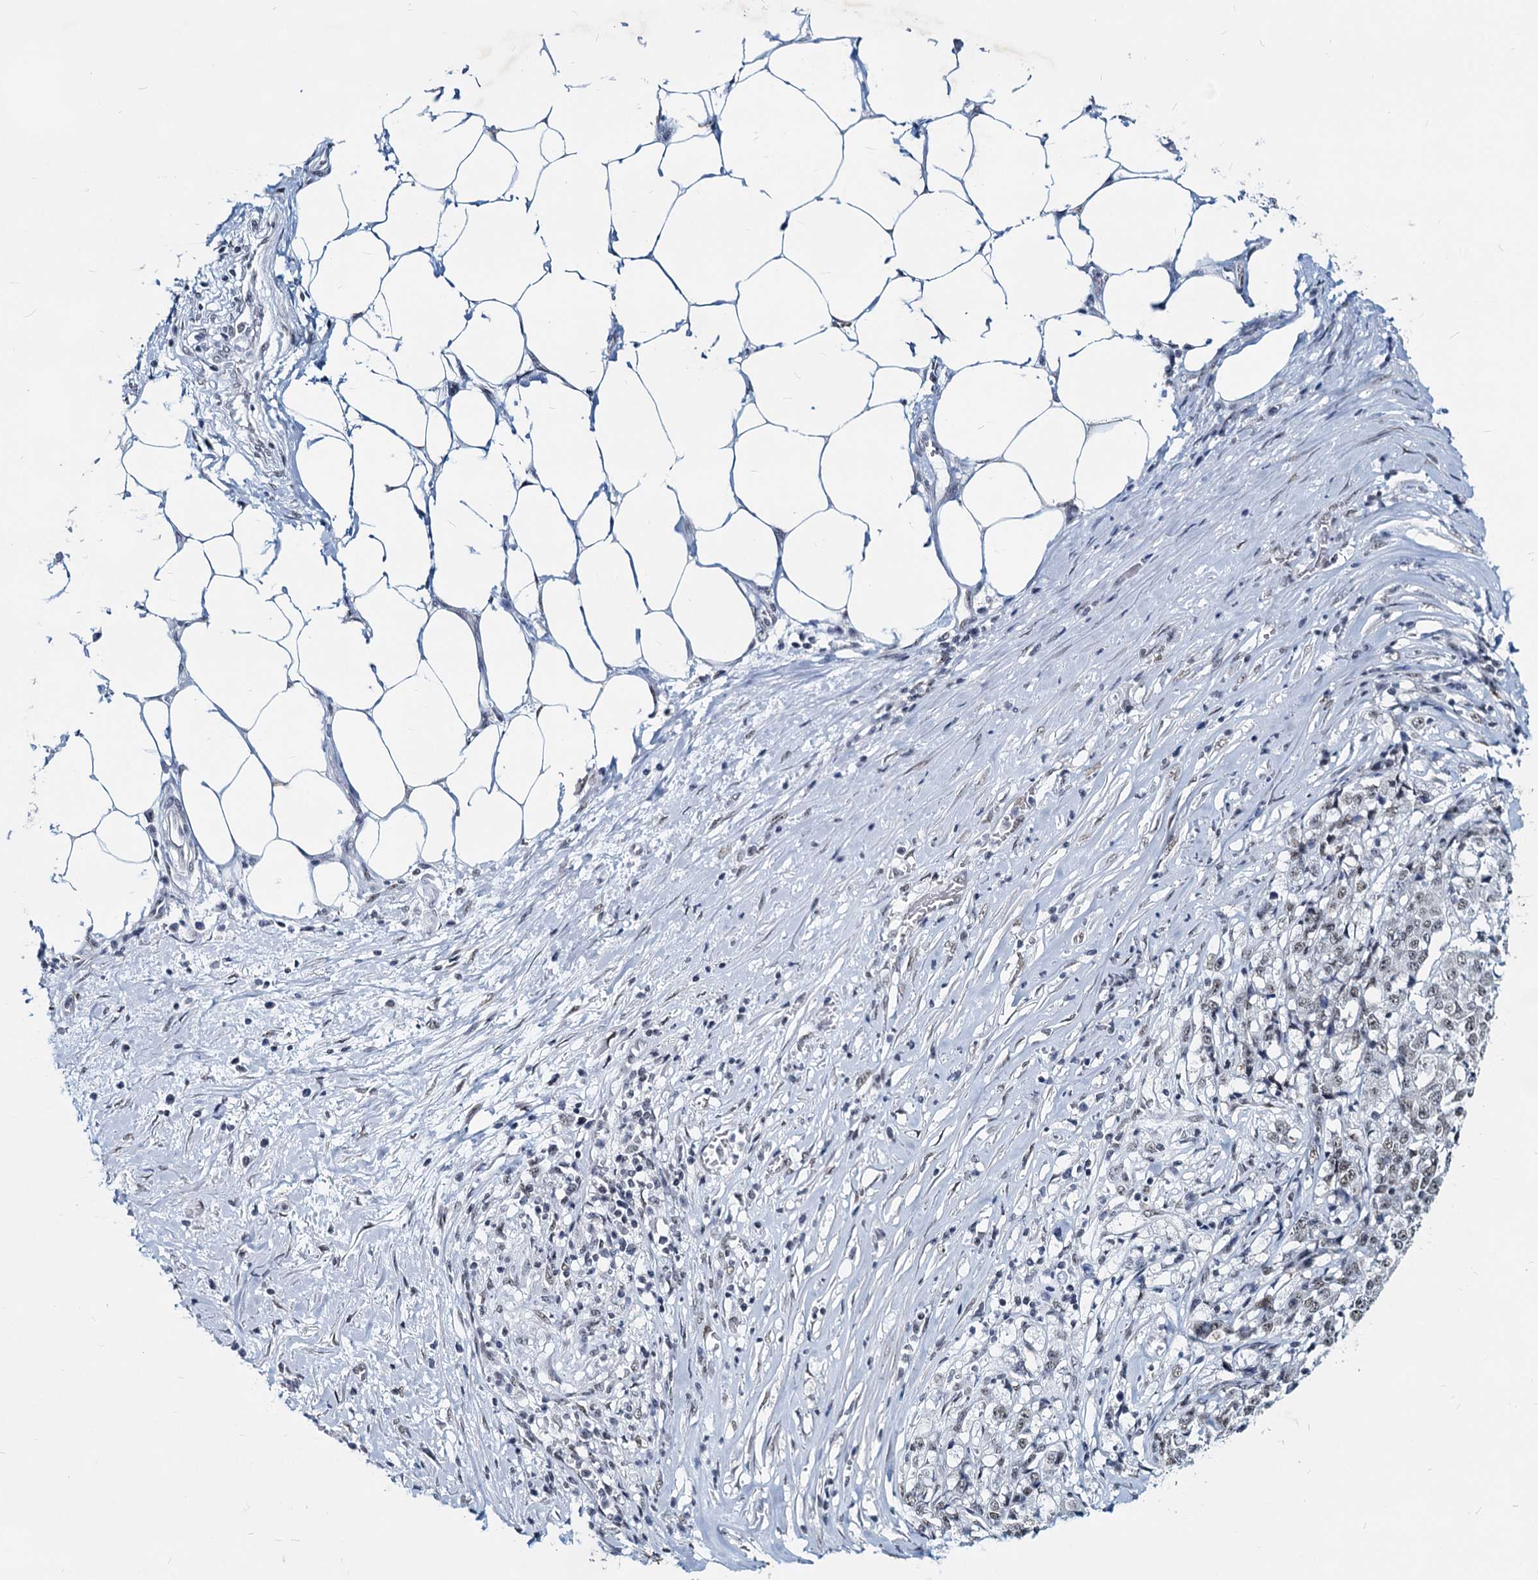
{"staining": {"intensity": "weak", "quantity": "<25%", "location": "nuclear"}, "tissue": "stomach cancer", "cell_type": "Tumor cells", "image_type": "cancer", "snomed": [{"axis": "morphology", "description": "Adenocarcinoma, NOS"}, {"axis": "topography", "description": "Stomach"}], "caption": "DAB immunohistochemical staining of stomach cancer exhibits no significant expression in tumor cells.", "gene": "METTL14", "patient": {"sex": "male", "age": 59}}